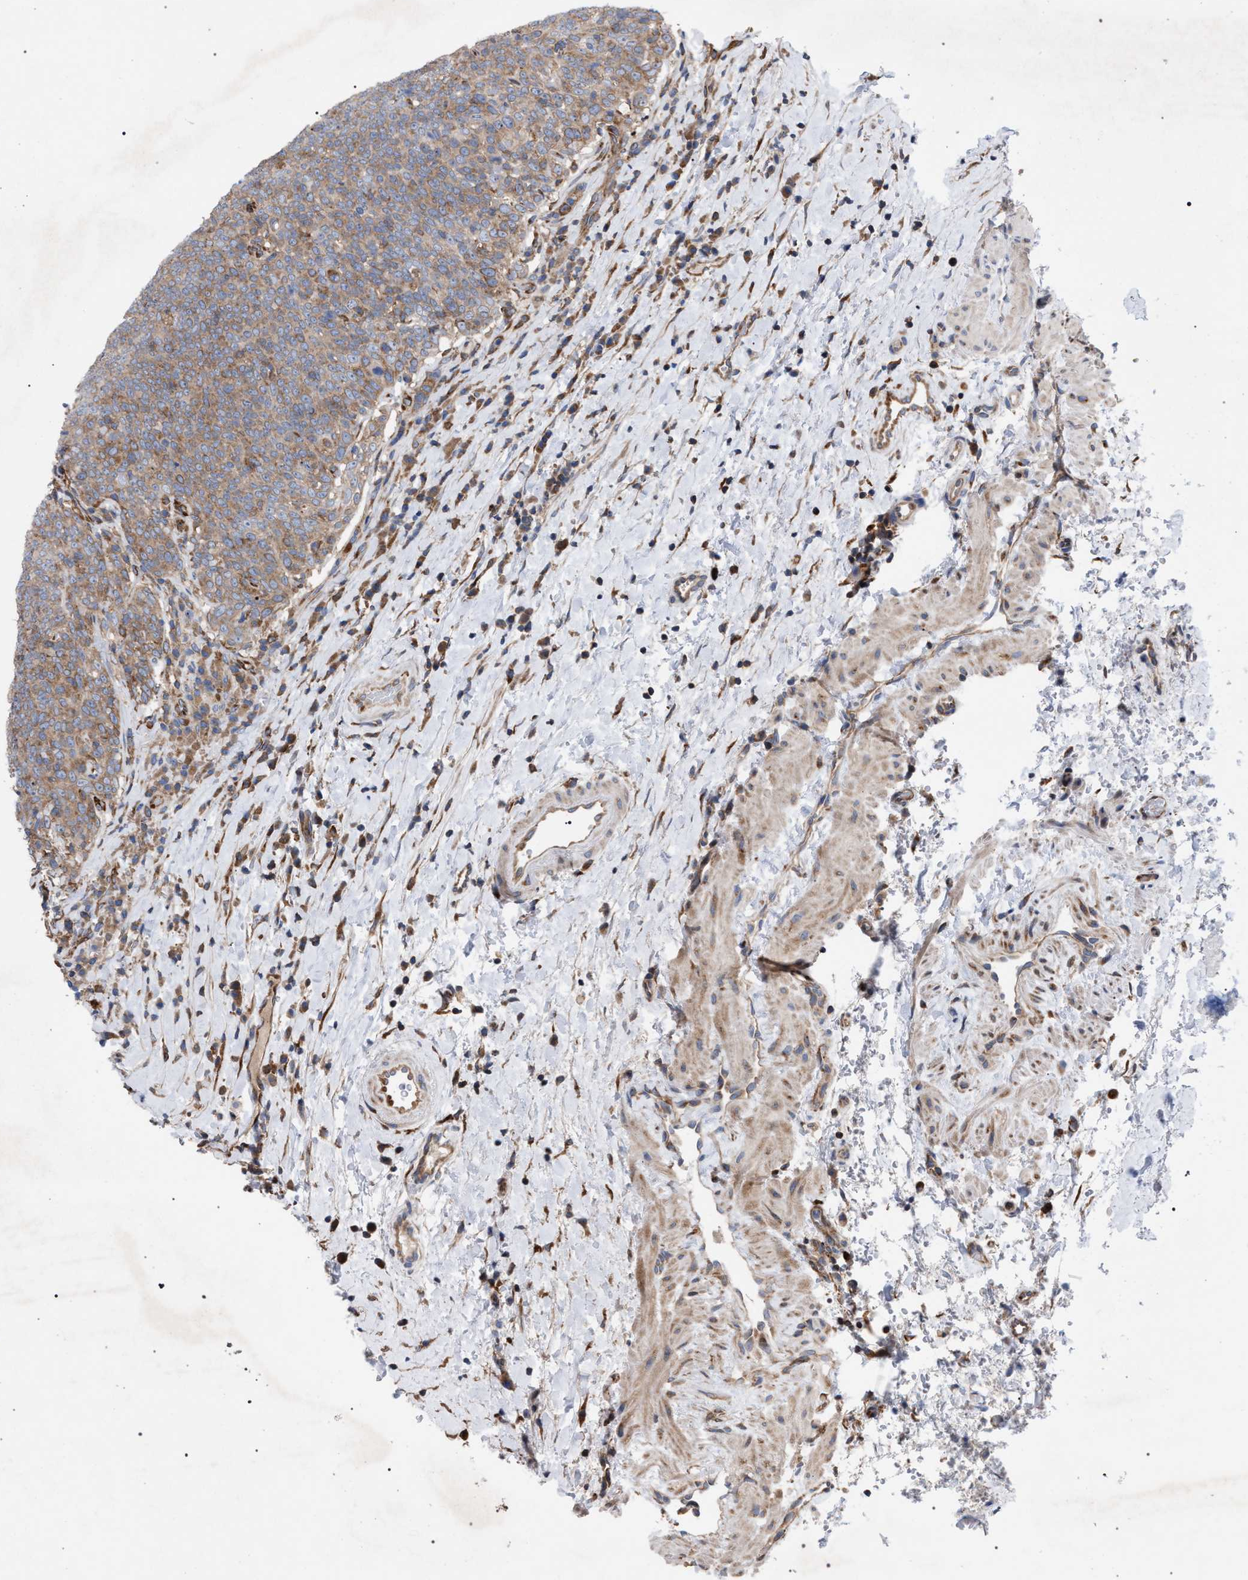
{"staining": {"intensity": "weak", "quantity": ">75%", "location": "cytoplasmic/membranous"}, "tissue": "head and neck cancer", "cell_type": "Tumor cells", "image_type": "cancer", "snomed": [{"axis": "morphology", "description": "Squamous cell carcinoma, NOS"}, {"axis": "morphology", "description": "Squamous cell carcinoma, metastatic, NOS"}, {"axis": "topography", "description": "Lymph node"}, {"axis": "topography", "description": "Head-Neck"}], "caption": "Immunohistochemical staining of human head and neck squamous cell carcinoma reveals low levels of weak cytoplasmic/membranous protein positivity in about >75% of tumor cells.", "gene": "CDR2L", "patient": {"sex": "male", "age": 62}}